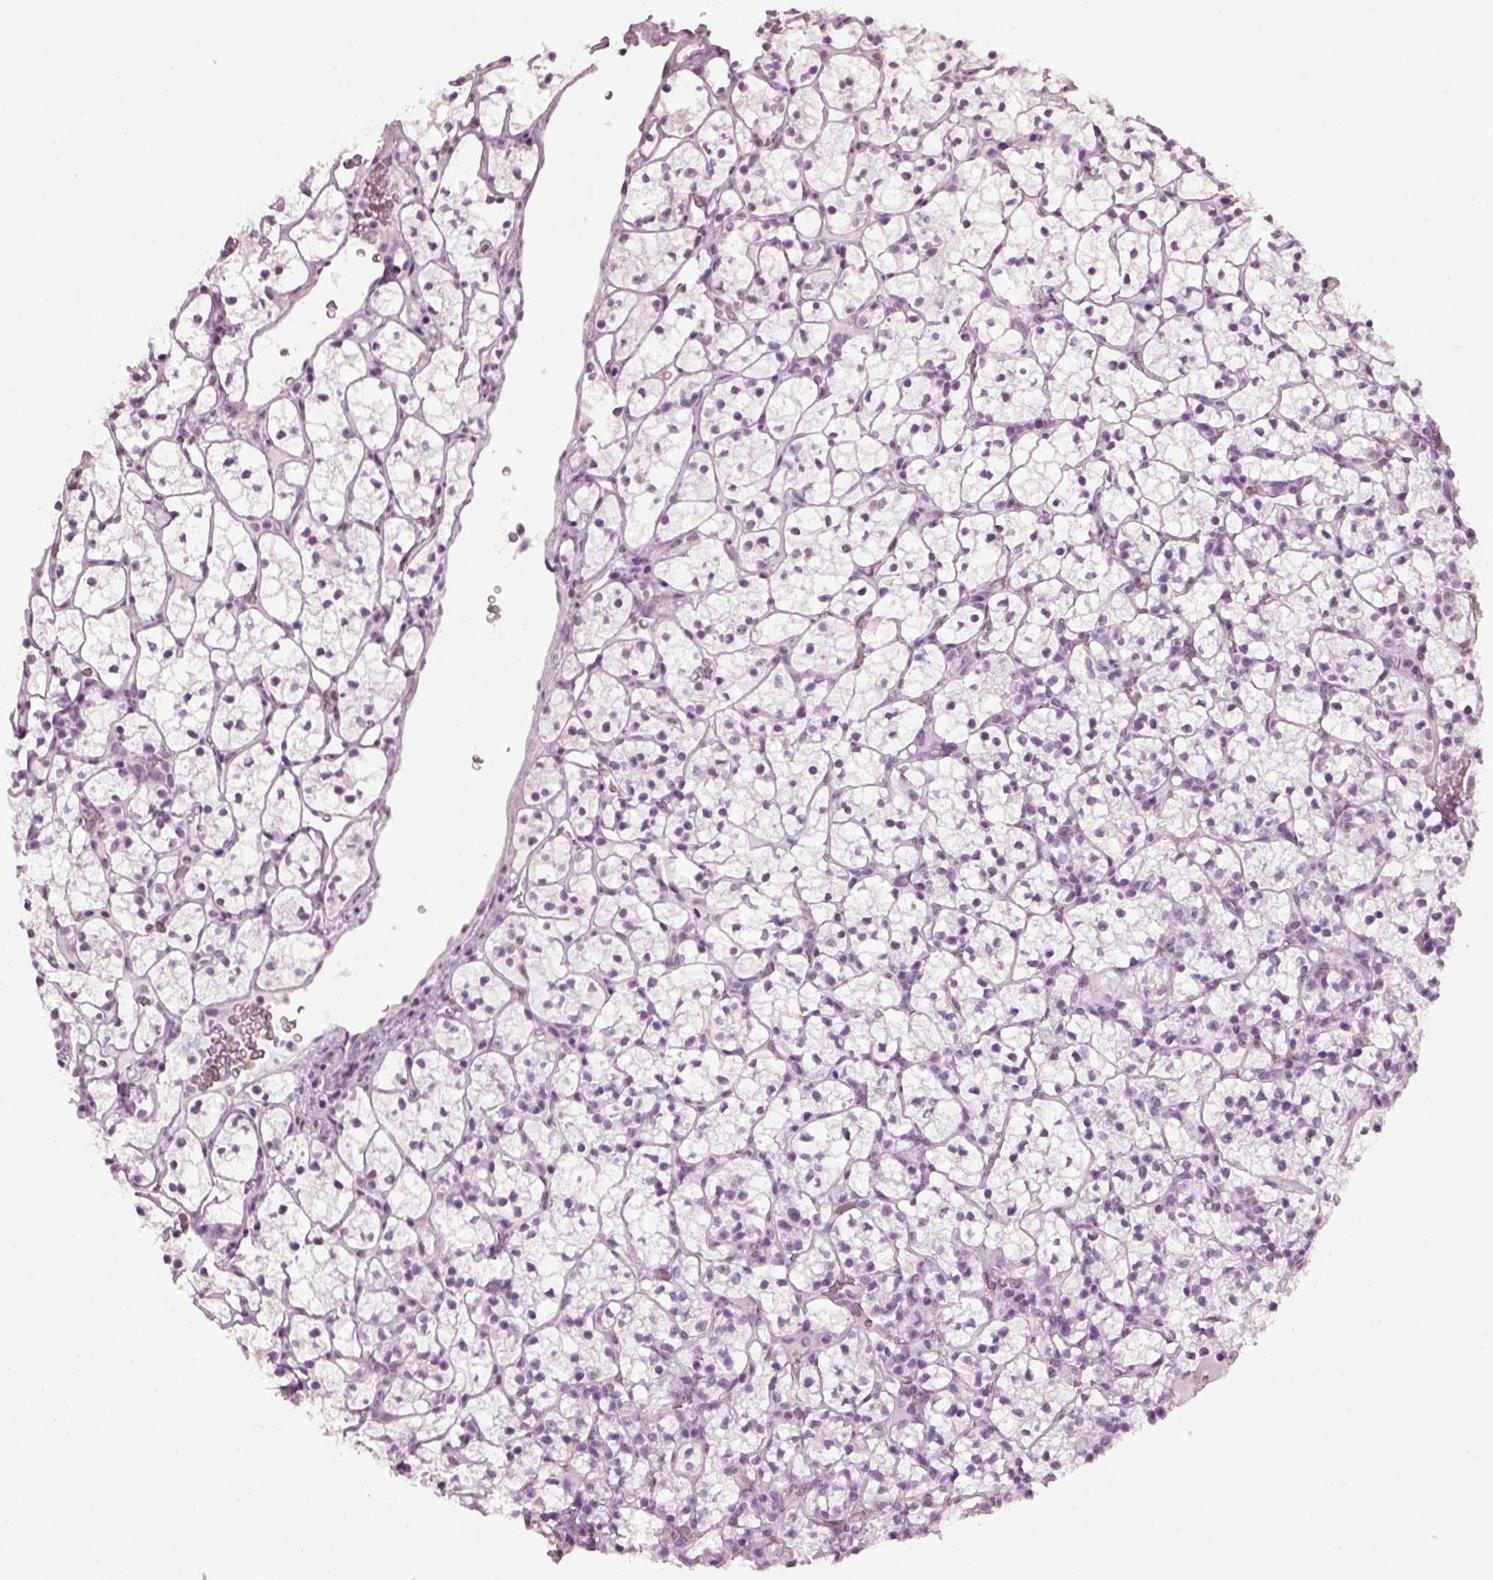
{"staining": {"intensity": "negative", "quantity": "none", "location": "none"}, "tissue": "renal cancer", "cell_type": "Tumor cells", "image_type": "cancer", "snomed": [{"axis": "morphology", "description": "Adenocarcinoma, NOS"}, {"axis": "topography", "description": "Kidney"}], "caption": "Tumor cells show no significant protein positivity in renal cancer. The staining was performed using DAB to visualize the protein expression in brown, while the nuclei were stained in blue with hematoxylin (Magnification: 20x).", "gene": "ADGRG2", "patient": {"sex": "female", "age": 89}}